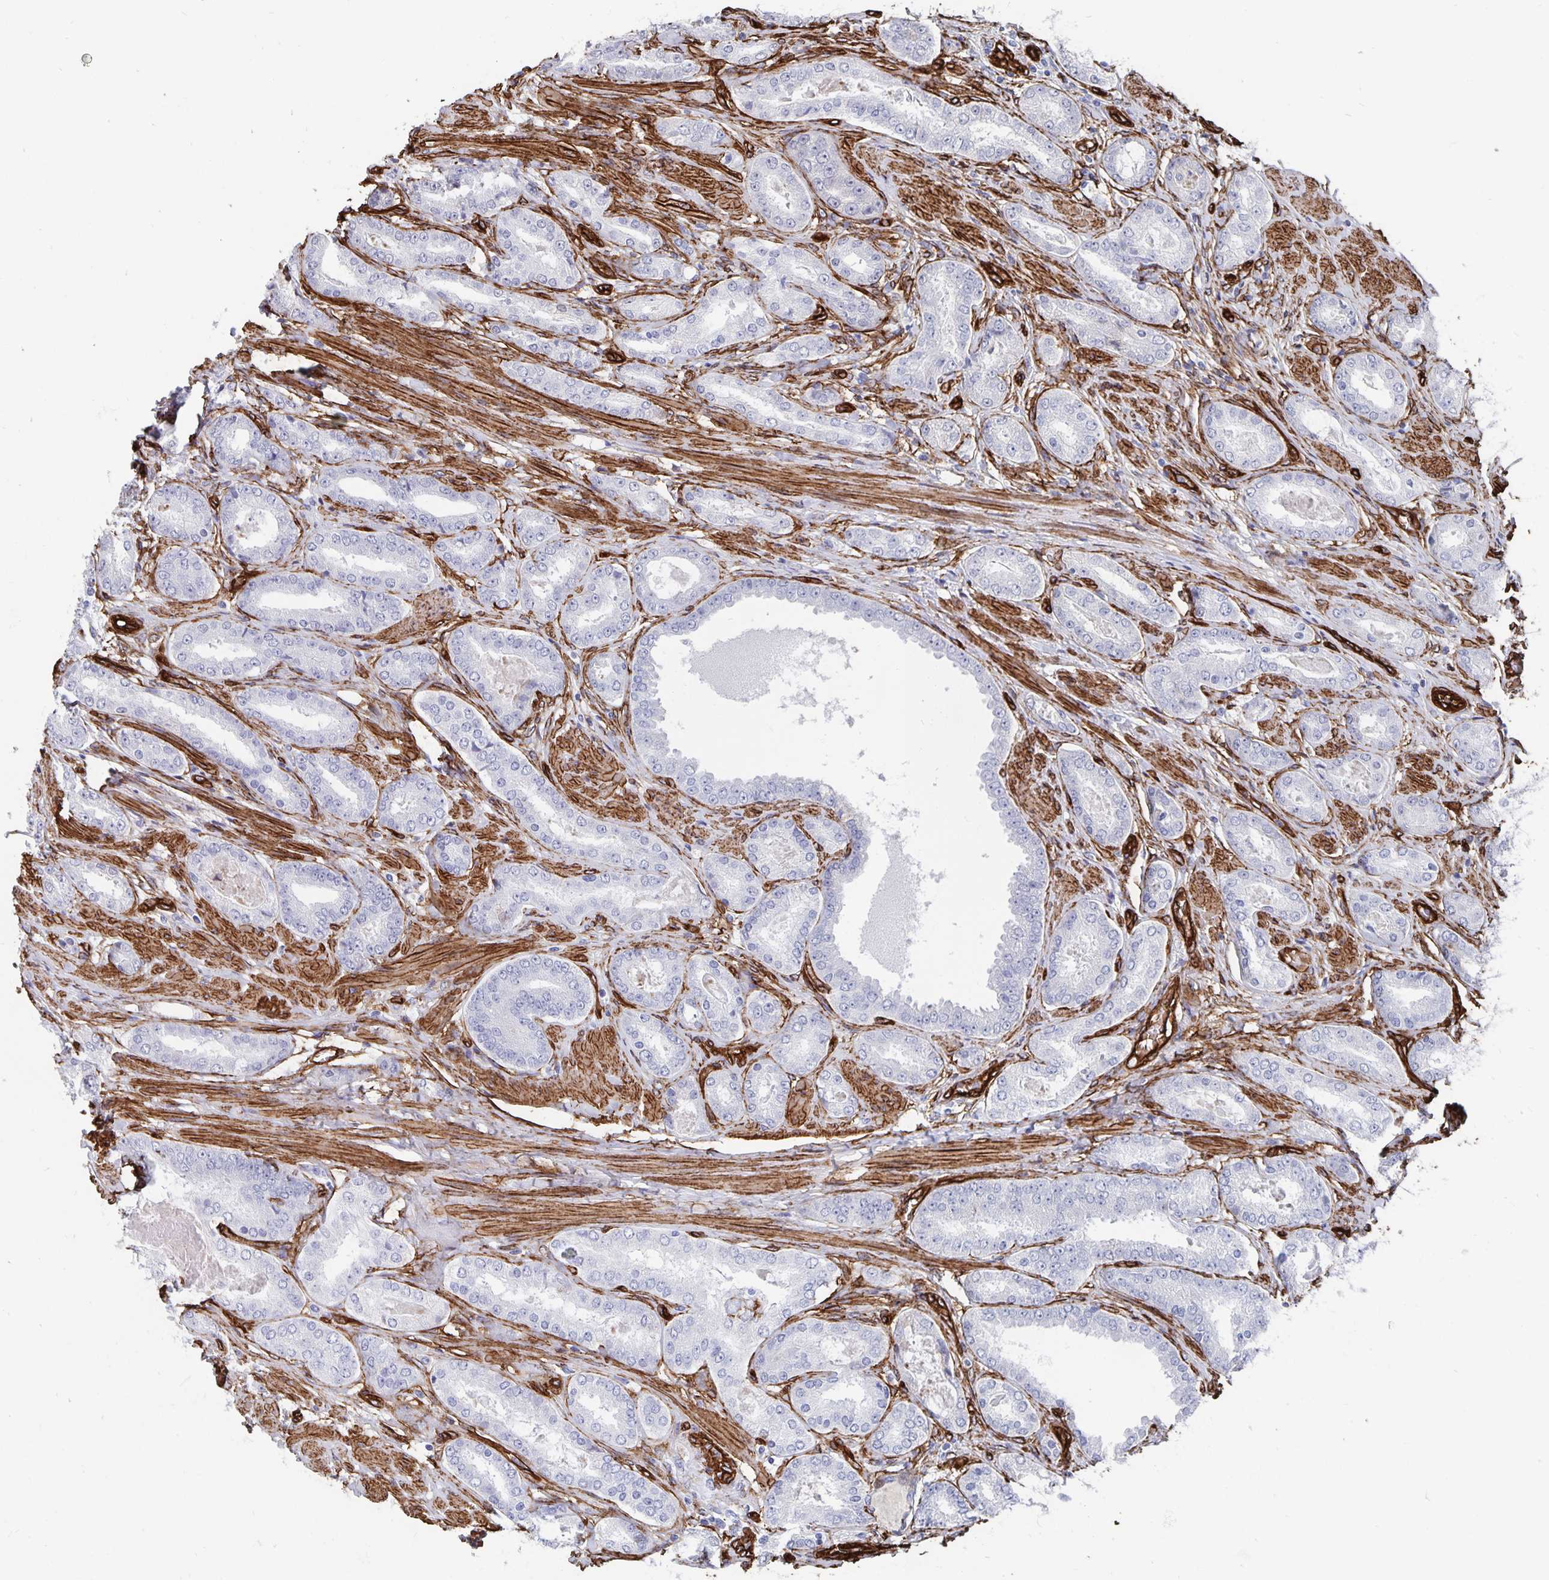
{"staining": {"intensity": "negative", "quantity": "none", "location": "none"}, "tissue": "prostate cancer", "cell_type": "Tumor cells", "image_type": "cancer", "snomed": [{"axis": "morphology", "description": "Adenocarcinoma, High grade"}, {"axis": "topography", "description": "Prostate"}], "caption": "High power microscopy photomicrograph of an IHC histopathology image of prostate cancer (high-grade adenocarcinoma), revealing no significant expression in tumor cells.", "gene": "DCHS2", "patient": {"sex": "male", "age": 63}}